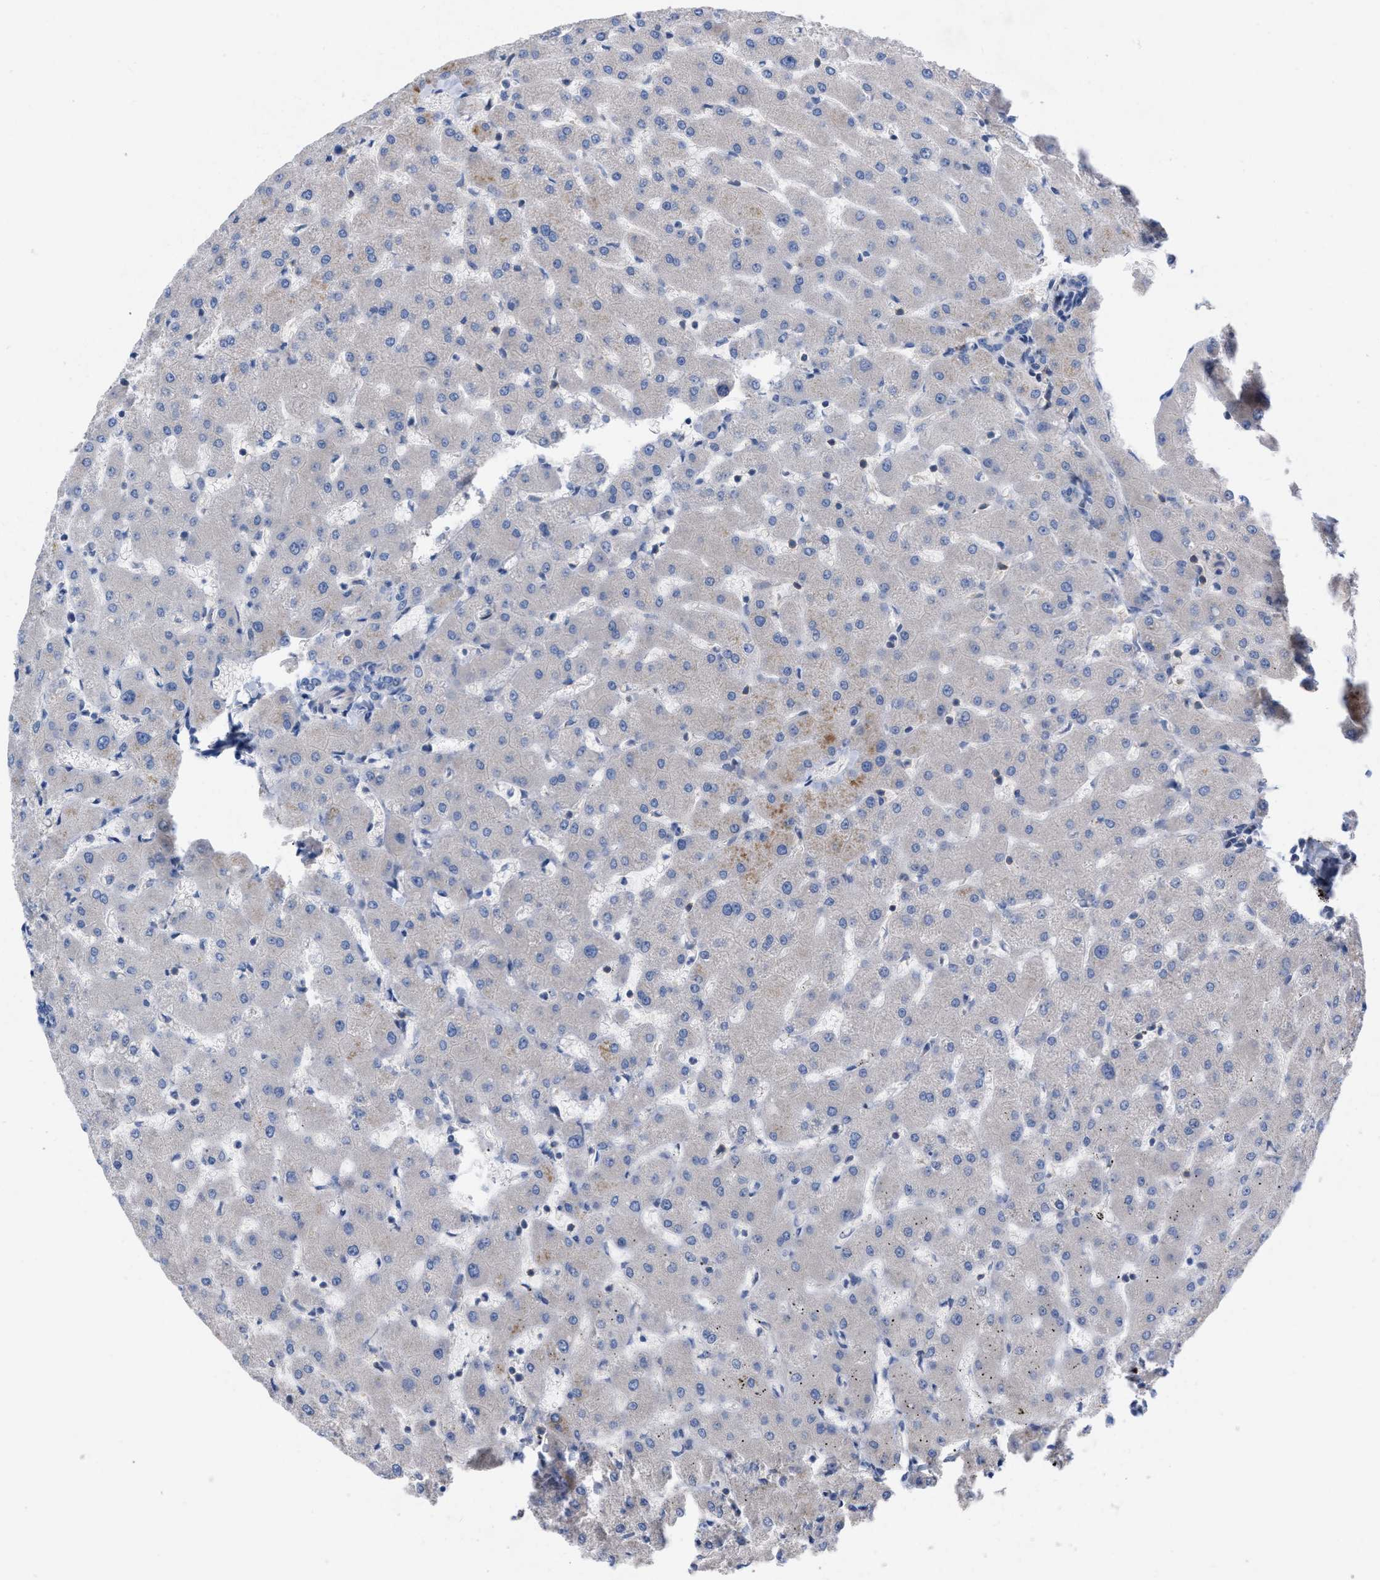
{"staining": {"intensity": "negative", "quantity": "none", "location": "none"}, "tissue": "liver", "cell_type": "Cholangiocytes", "image_type": "normal", "snomed": [{"axis": "morphology", "description": "Normal tissue, NOS"}, {"axis": "topography", "description": "Liver"}], "caption": "Immunohistochemistry image of unremarkable liver: liver stained with DAB demonstrates no significant protein expression in cholangiocytes. The staining is performed using DAB (3,3'-diaminobenzidine) brown chromogen with nuclei counter-stained in using hematoxylin.", "gene": "TMEM131", "patient": {"sex": "female", "age": 63}}